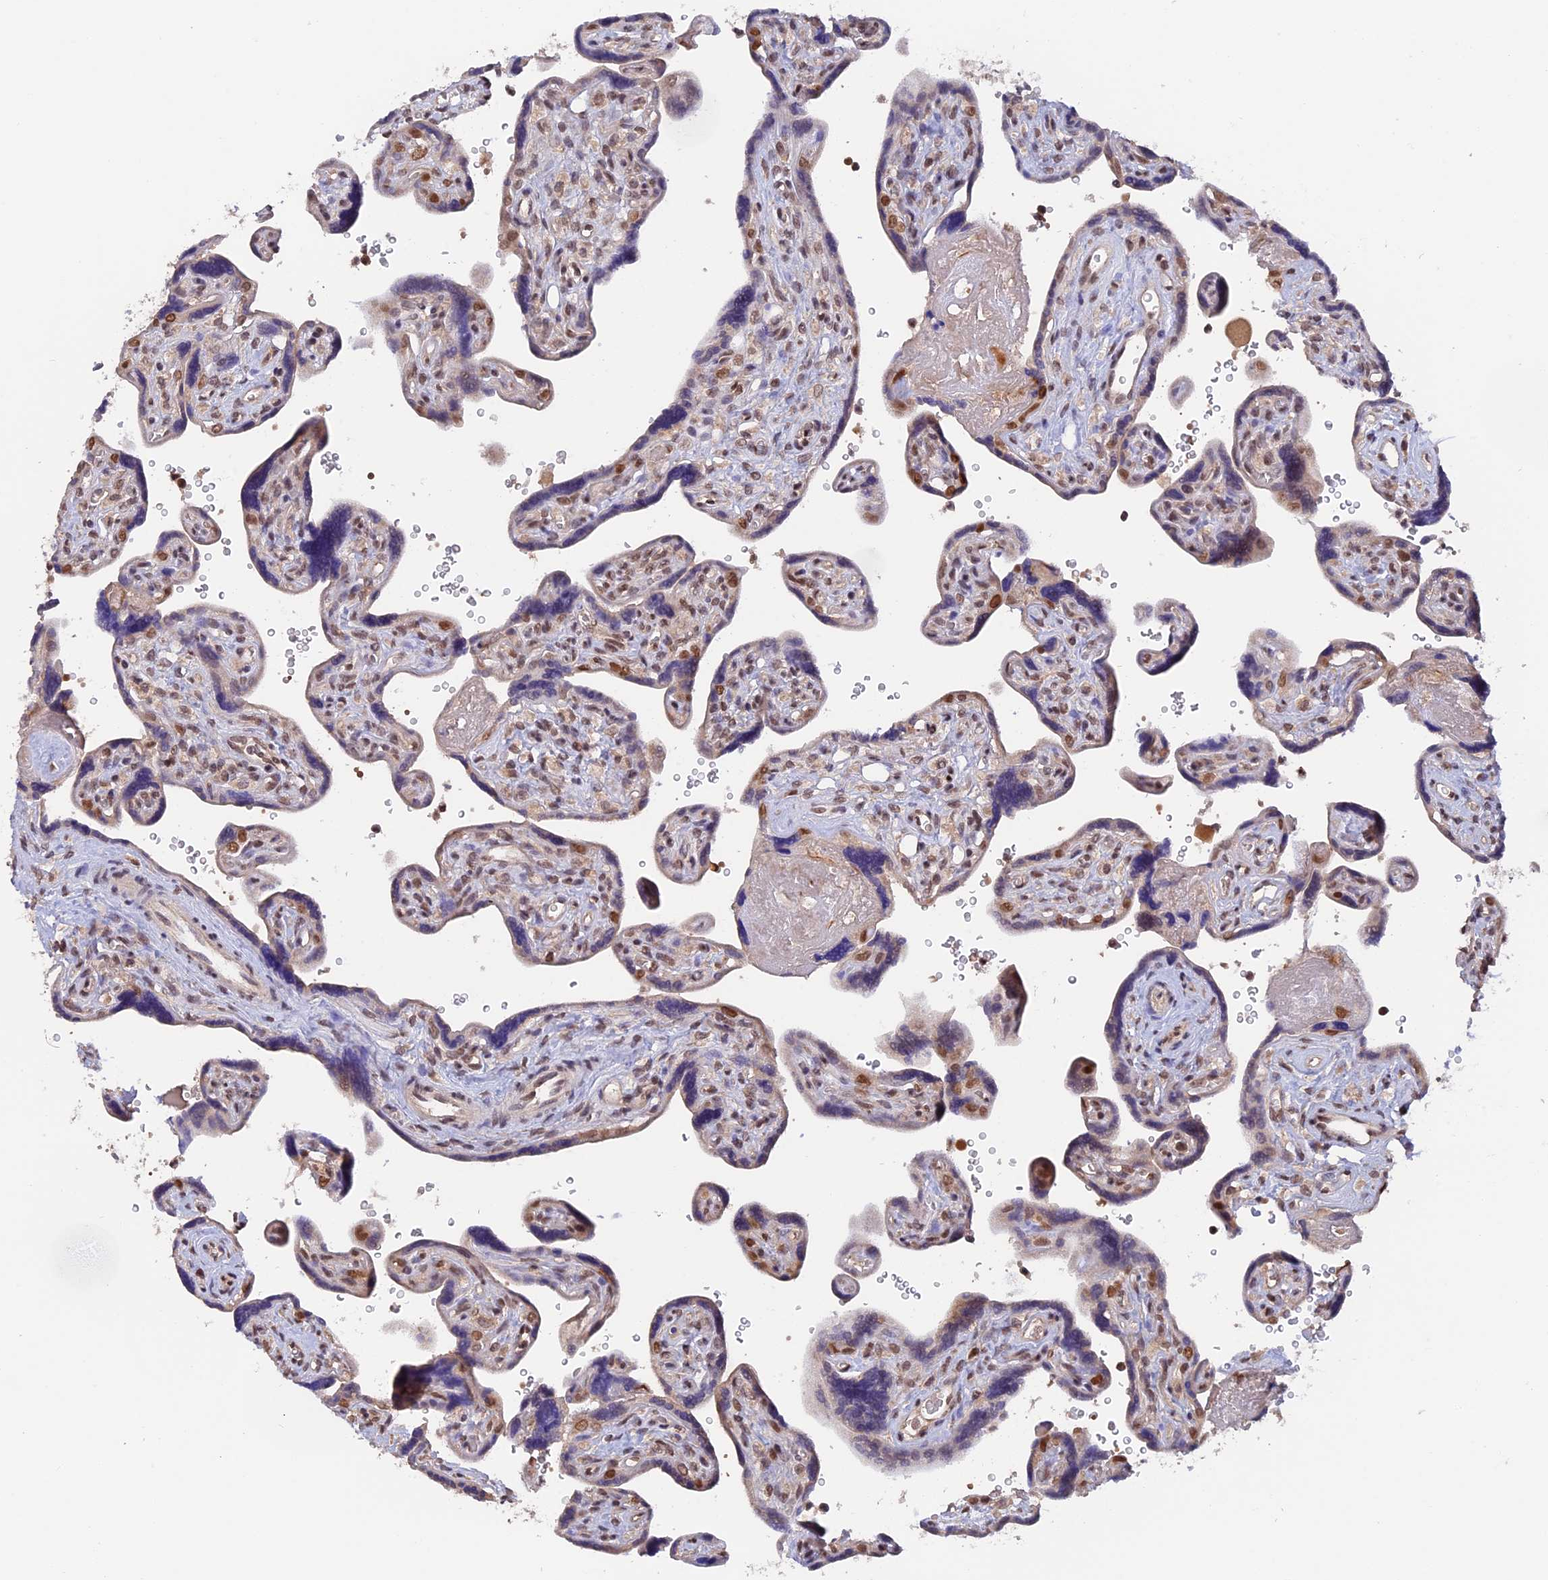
{"staining": {"intensity": "moderate", "quantity": "25%-75%", "location": "nuclear"}, "tissue": "placenta", "cell_type": "Trophoblastic cells", "image_type": "normal", "snomed": [{"axis": "morphology", "description": "Normal tissue, NOS"}, {"axis": "topography", "description": "Placenta"}], "caption": "Immunohistochemistry (IHC) image of normal human placenta stained for a protein (brown), which shows medium levels of moderate nuclear positivity in about 25%-75% of trophoblastic cells.", "gene": "RFC5", "patient": {"sex": "female", "age": 39}}